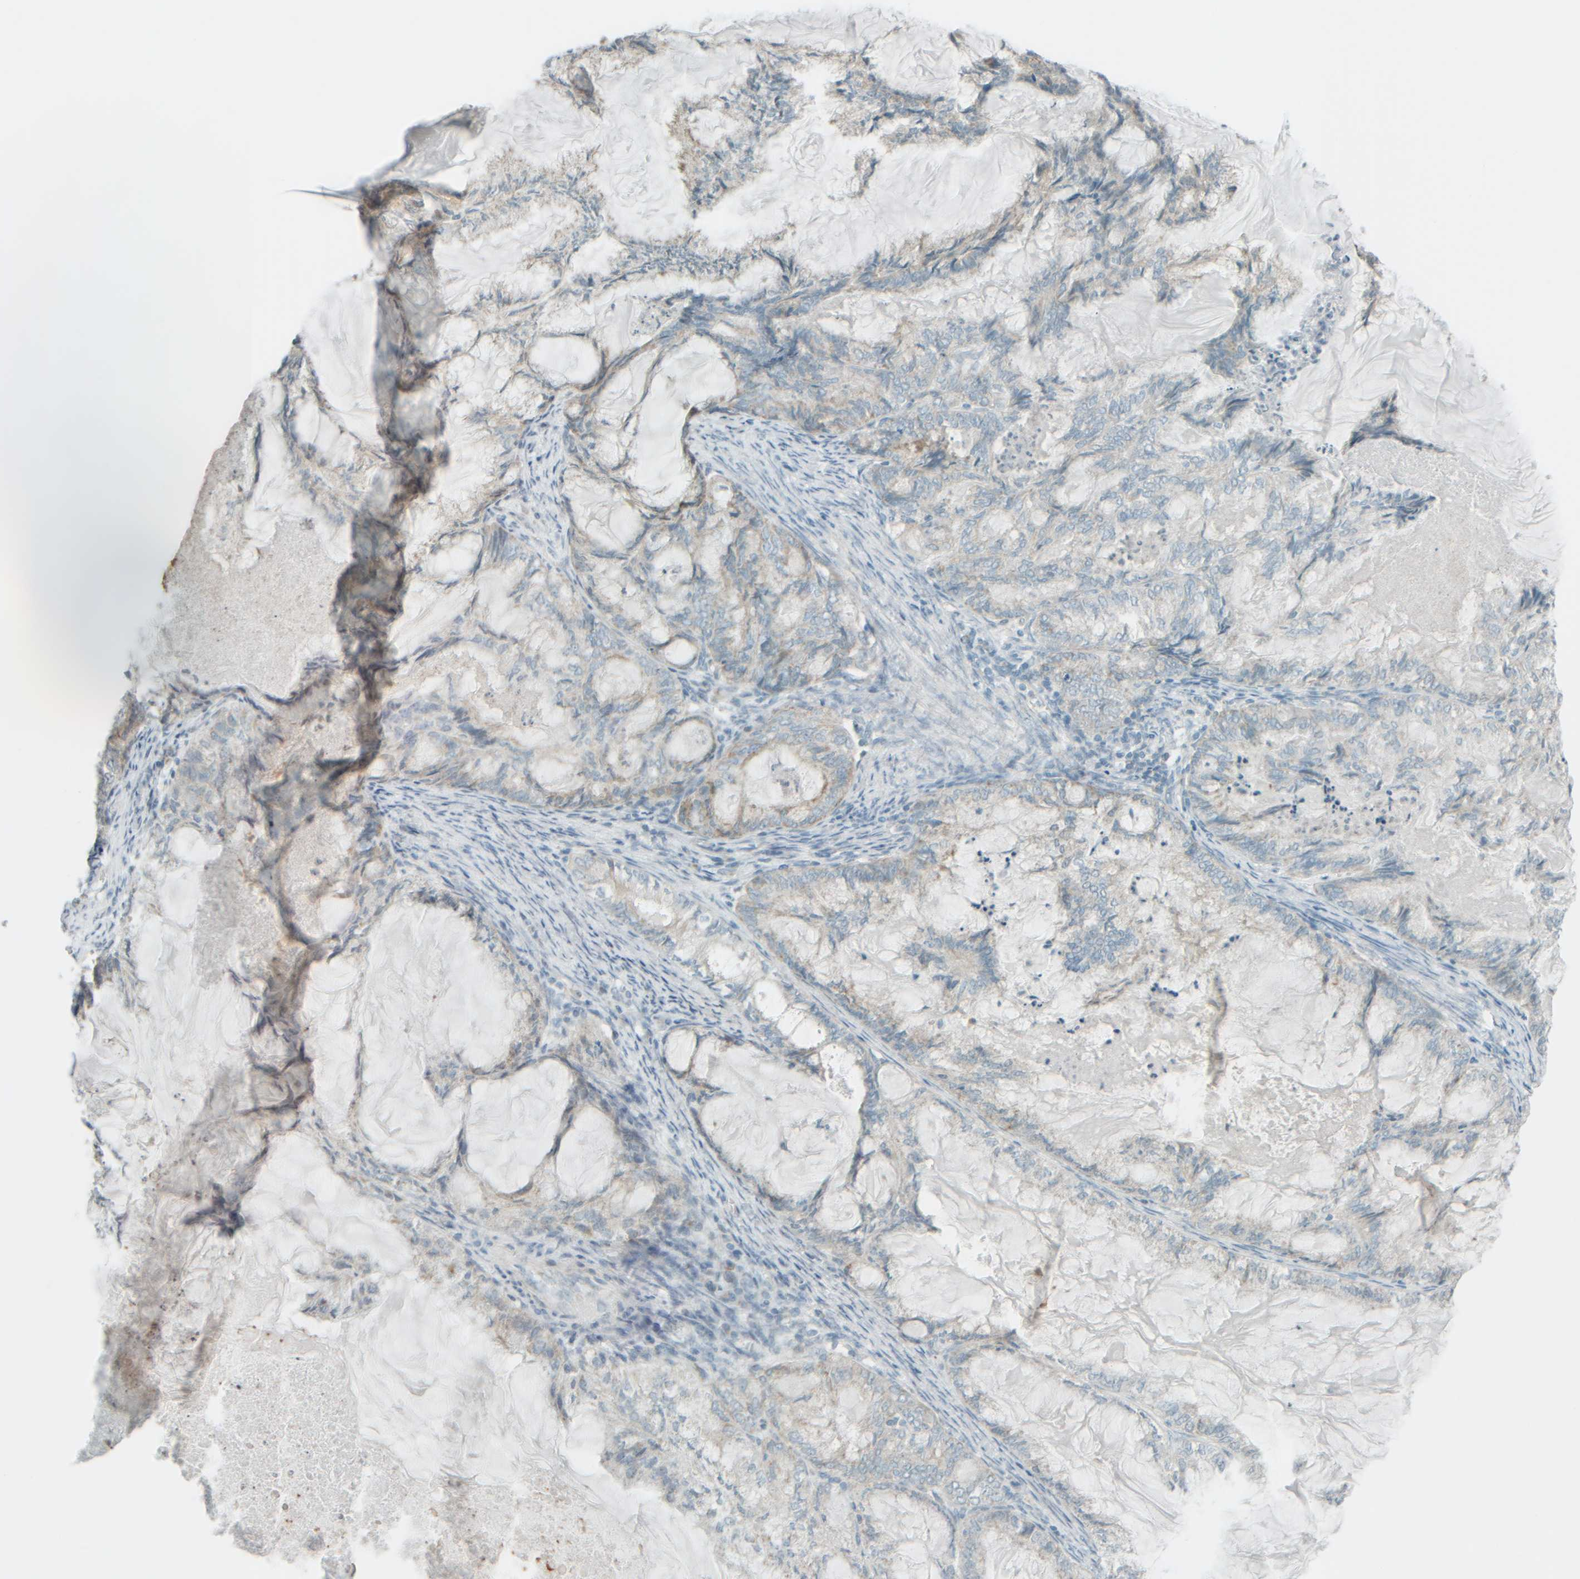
{"staining": {"intensity": "weak", "quantity": "<25%", "location": "cytoplasmic/membranous"}, "tissue": "endometrial cancer", "cell_type": "Tumor cells", "image_type": "cancer", "snomed": [{"axis": "morphology", "description": "Adenocarcinoma, NOS"}, {"axis": "topography", "description": "Endometrium"}], "caption": "An IHC histopathology image of endometrial cancer (adenocarcinoma) is shown. There is no staining in tumor cells of endometrial cancer (adenocarcinoma).", "gene": "PTGES3L-AARSD1", "patient": {"sex": "female", "age": 86}}